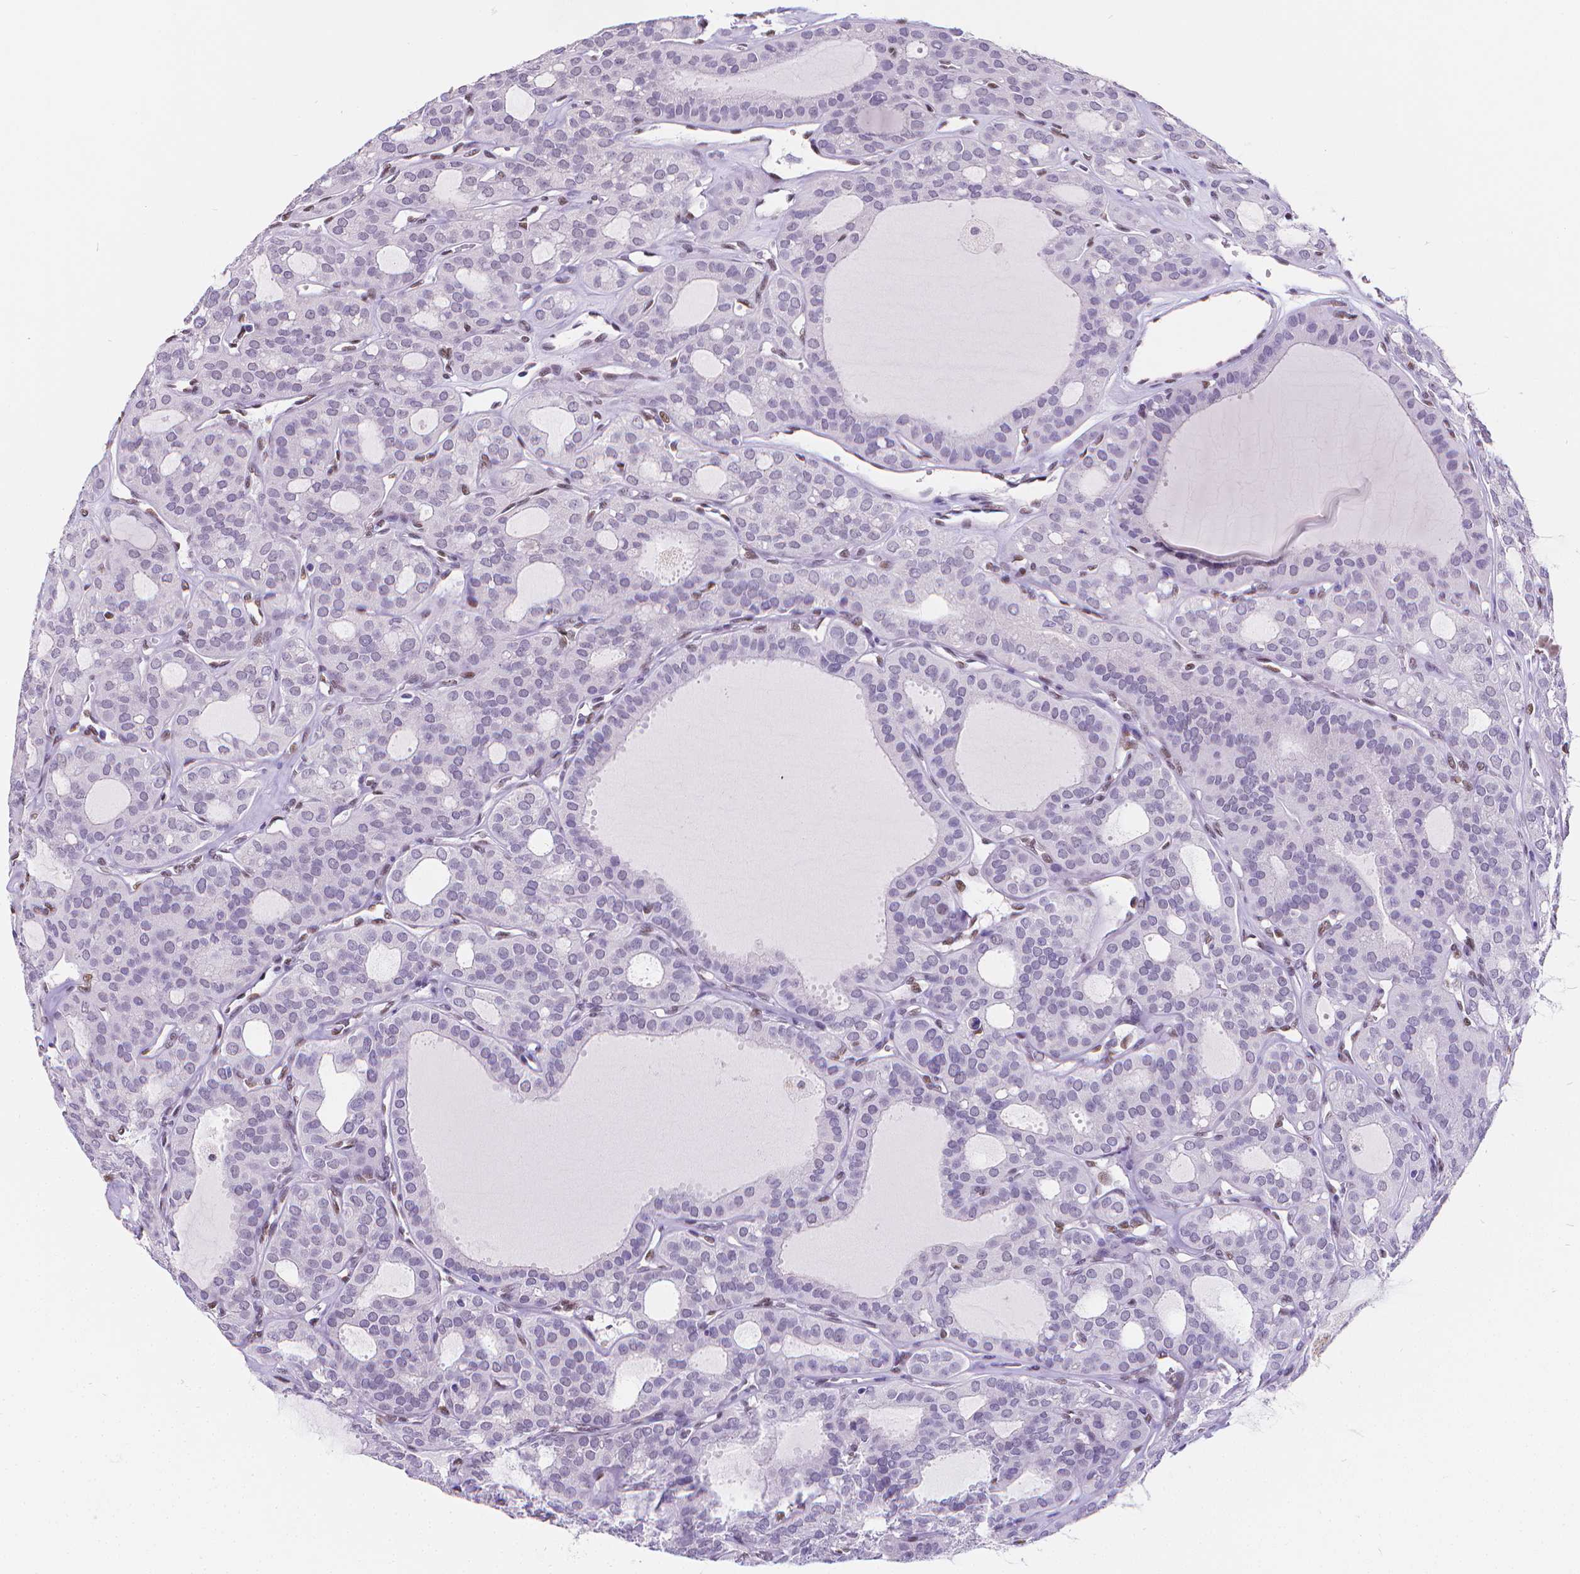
{"staining": {"intensity": "negative", "quantity": "none", "location": "none"}, "tissue": "thyroid cancer", "cell_type": "Tumor cells", "image_type": "cancer", "snomed": [{"axis": "morphology", "description": "Follicular adenoma carcinoma, NOS"}, {"axis": "topography", "description": "Thyroid gland"}], "caption": "High magnification brightfield microscopy of follicular adenoma carcinoma (thyroid) stained with DAB (brown) and counterstained with hematoxylin (blue): tumor cells show no significant staining.", "gene": "MEF2C", "patient": {"sex": "male", "age": 75}}